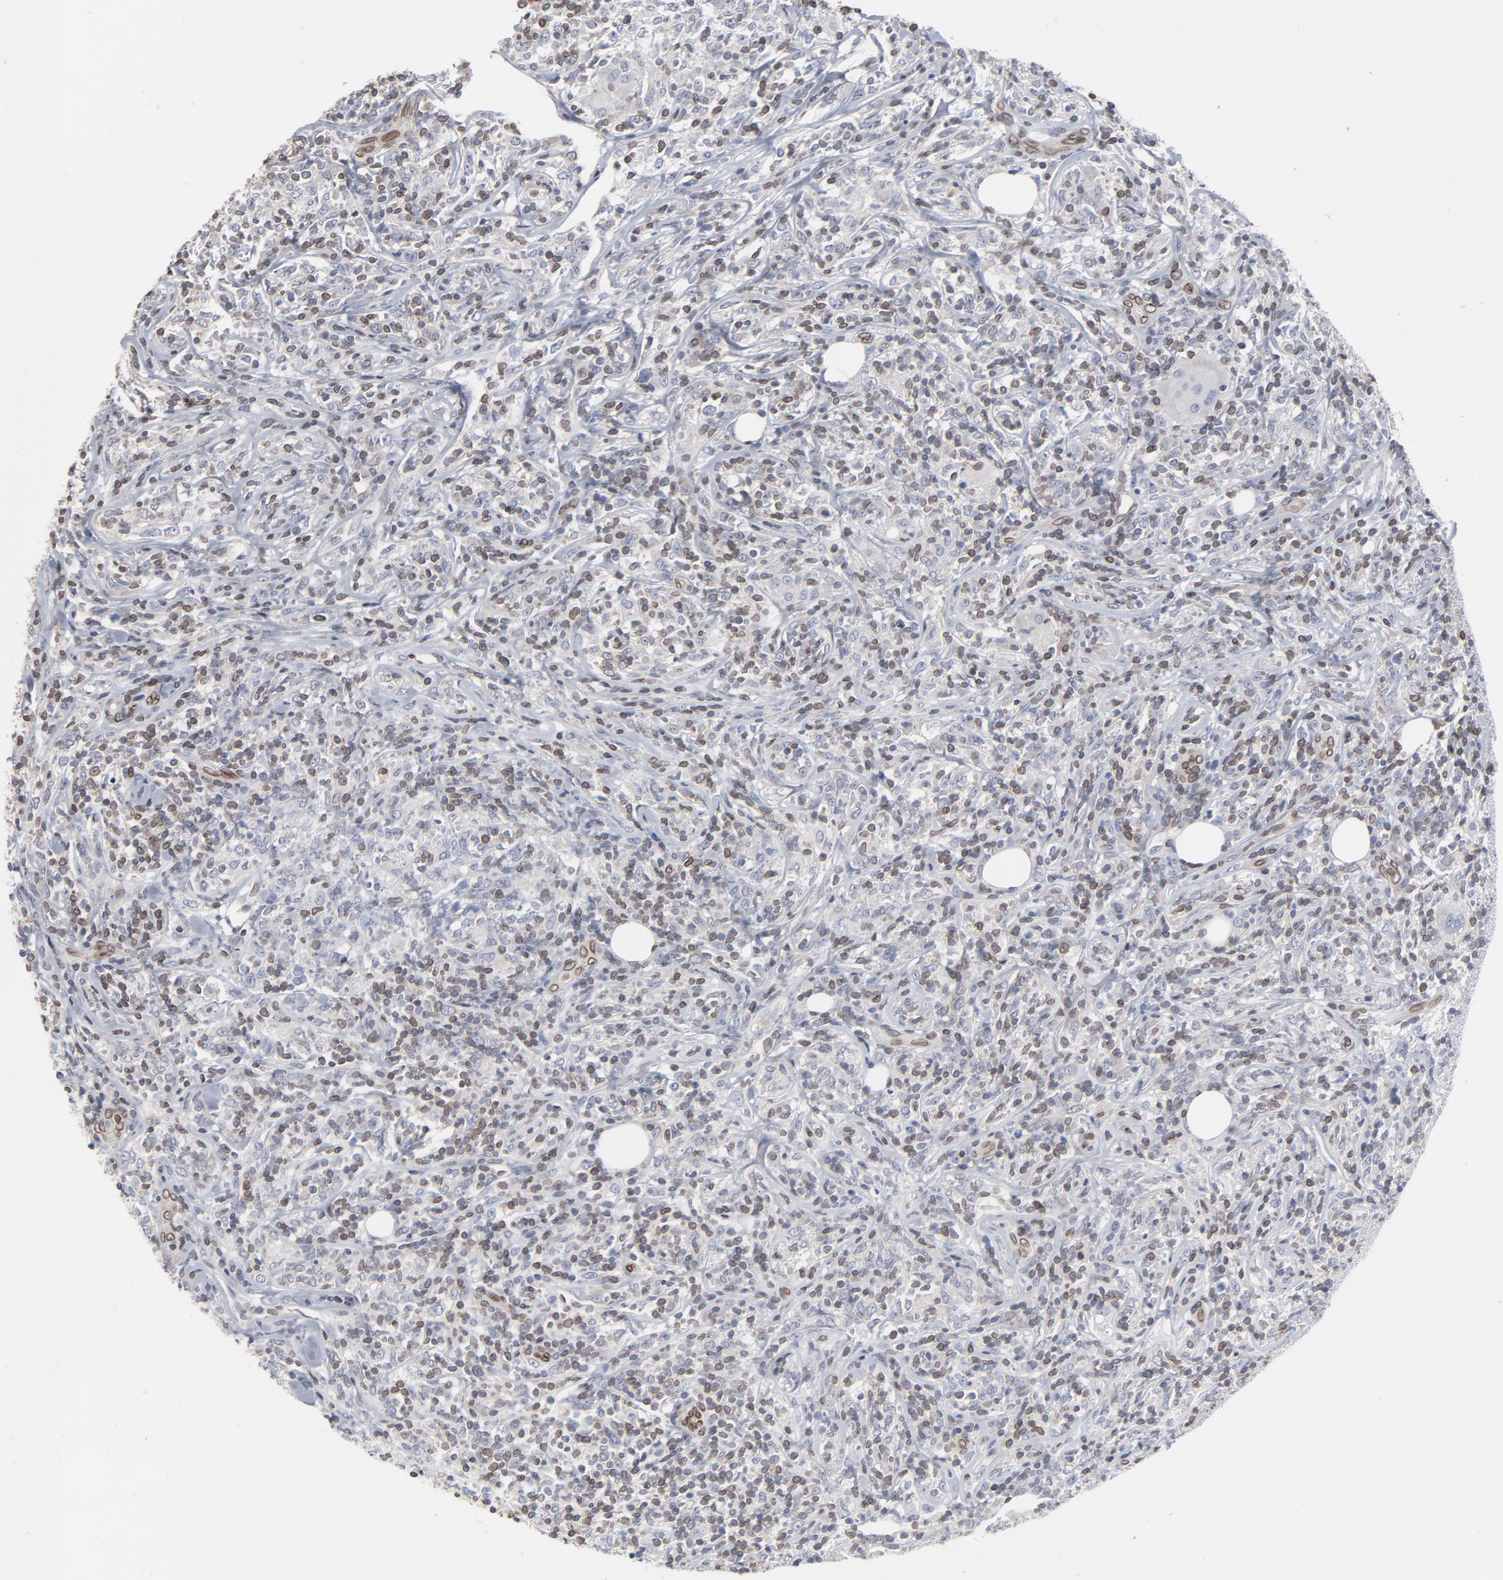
{"staining": {"intensity": "moderate", "quantity": ">75%", "location": "nuclear"}, "tissue": "lymphoma", "cell_type": "Tumor cells", "image_type": "cancer", "snomed": [{"axis": "morphology", "description": "Malignant lymphoma, non-Hodgkin's type, High grade"}, {"axis": "topography", "description": "Lymph node"}], "caption": "Immunohistochemistry image of human lymphoma stained for a protein (brown), which demonstrates medium levels of moderate nuclear positivity in about >75% of tumor cells.", "gene": "SYNE2", "patient": {"sex": "female", "age": 84}}